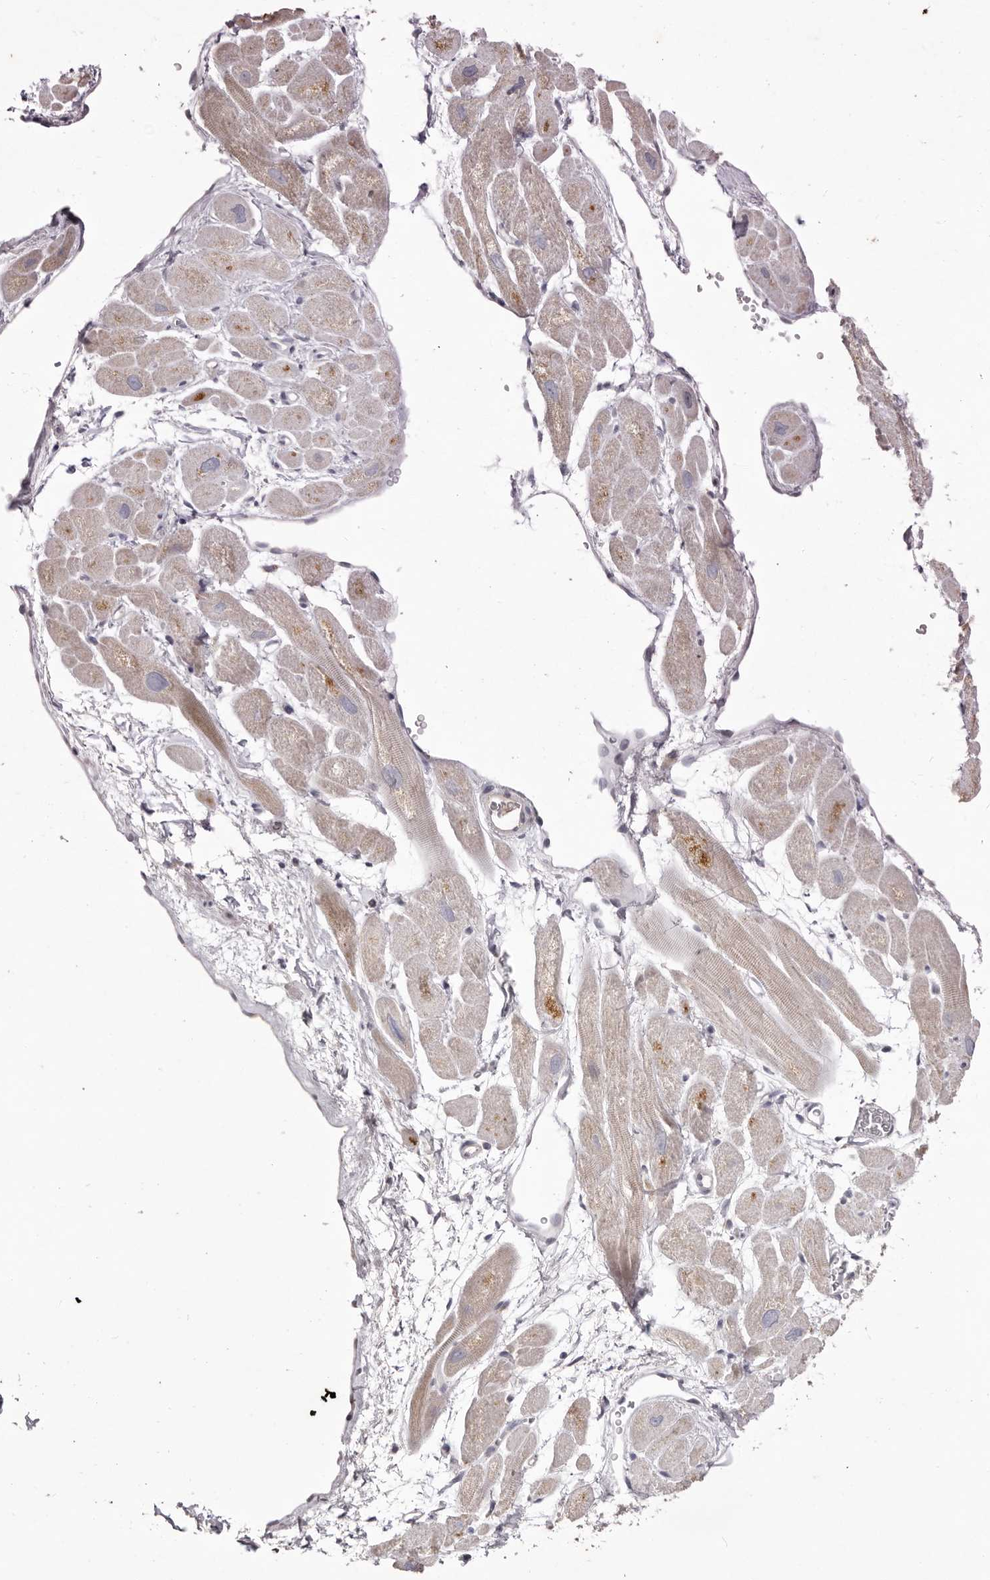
{"staining": {"intensity": "moderate", "quantity": "25%-75%", "location": "cytoplasmic/membranous"}, "tissue": "heart muscle", "cell_type": "Cardiomyocytes", "image_type": "normal", "snomed": [{"axis": "morphology", "description": "Normal tissue, NOS"}, {"axis": "topography", "description": "Heart"}], "caption": "The micrograph demonstrates immunohistochemical staining of benign heart muscle. There is moderate cytoplasmic/membranous expression is appreciated in about 25%-75% of cardiomyocytes. The staining was performed using DAB to visualize the protein expression in brown, while the nuclei were stained in blue with hematoxylin (Magnification: 20x).", "gene": "GARNL3", "patient": {"sex": "male", "age": 49}}